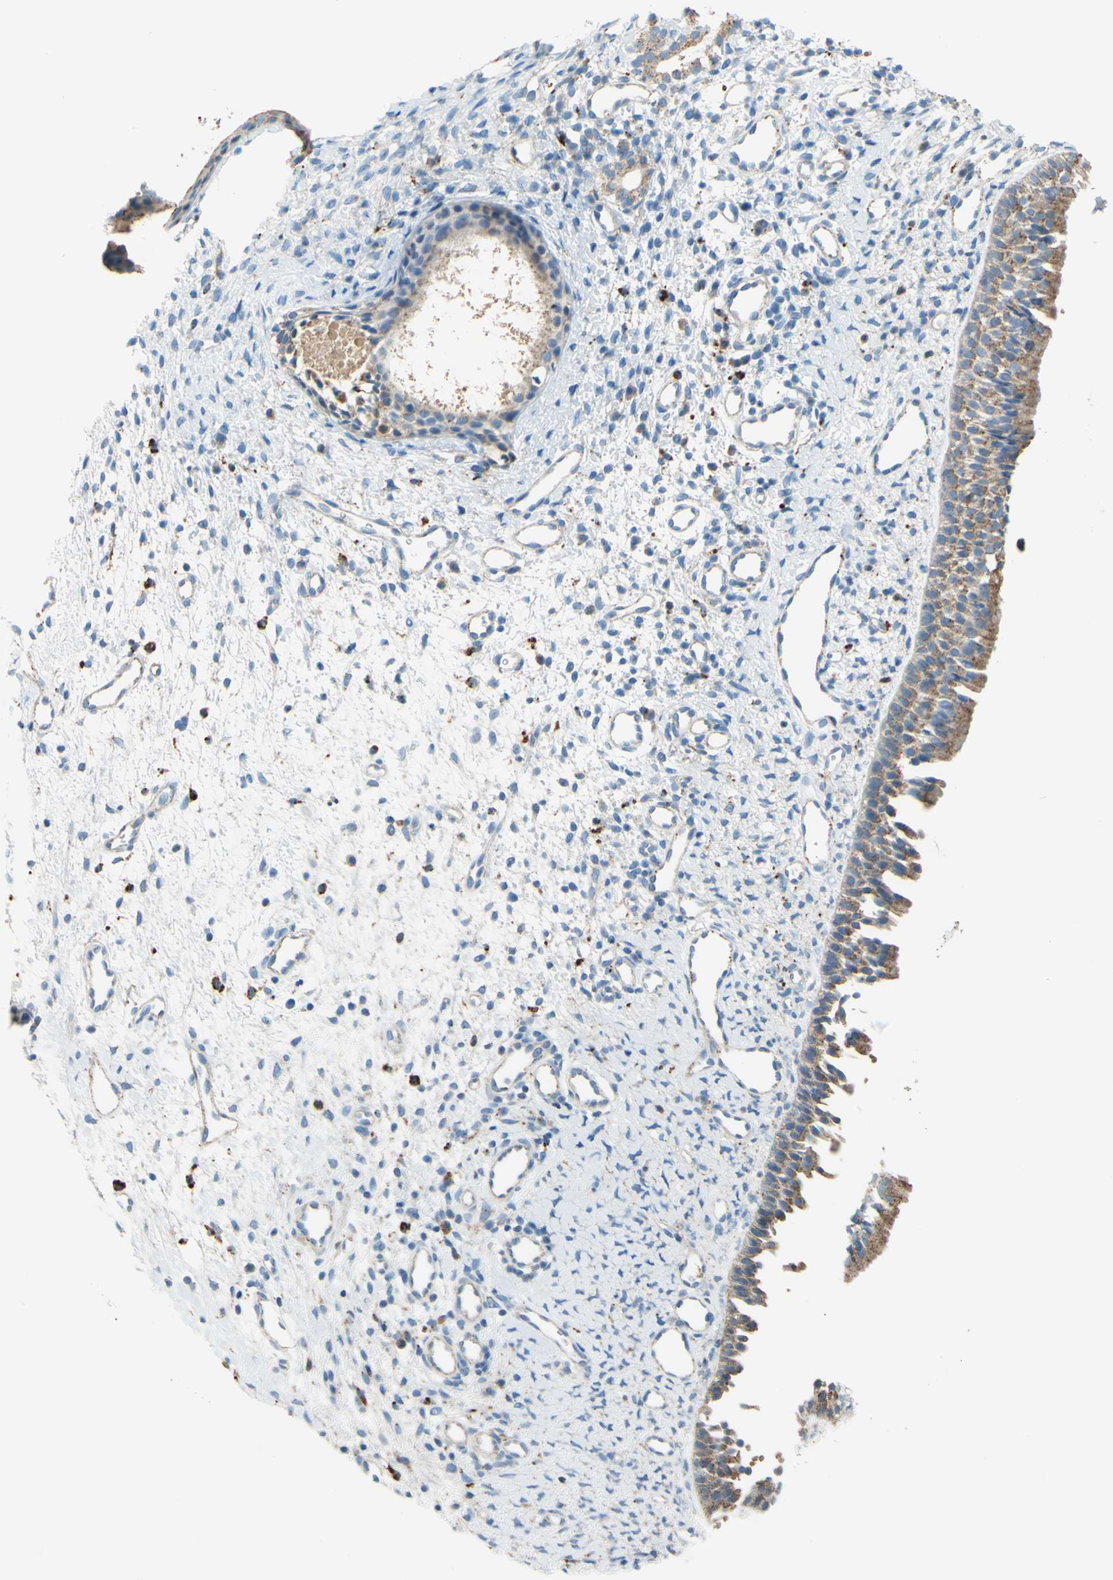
{"staining": {"intensity": "moderate", "quantity": ">75%", "location": "cytoplasmic/membranous"}, "tissue": "nasopharynx", "cell_type": "Respiratory epithelial cells", "image_type": "normal", "snomed": [{"axis": "morphology", "description": "Normal tissue, NOS"}, {"axis": "topography", "description": "Nasopharynx"}], "caption": "Unremarkable nasopharynx reveals moderate cytoplasmic/membranous staining in about >75% of respiratory epithelial cells The staining was performed using DAB (3,3'-diaminobenzidine) to visualize the protein expression in brown, while the nuclei were stained in blue with hematoxylin (Magnification: 20x)..", "gene": "CTSD", "patient": {"sex": "male", "age": 22}}